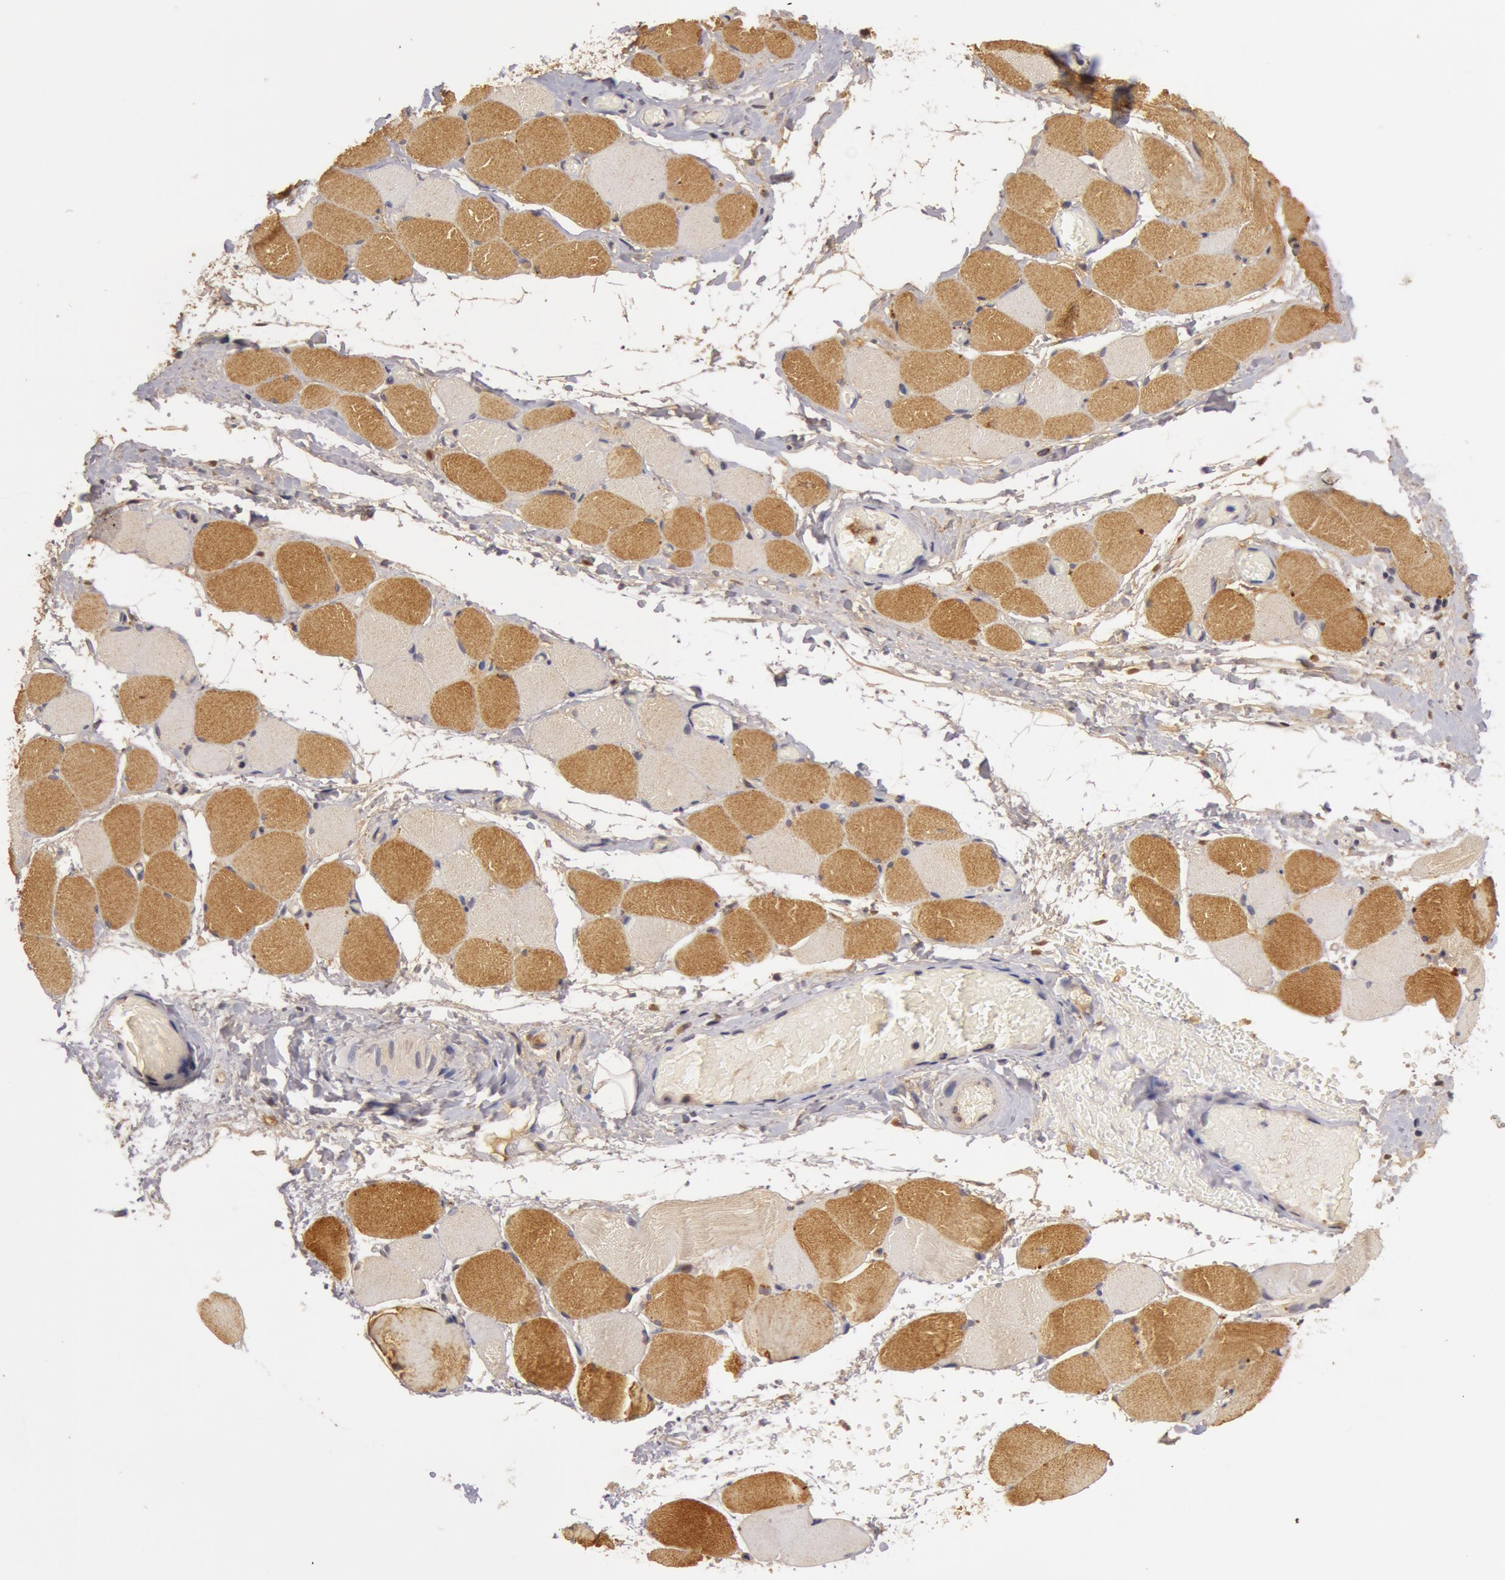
{"staining": {"intensity": "moderate", "quantity": "25%-75%", "location": "cytoplasmic/membranous"}, "tissue": "skeletal muscle", "cell_type": "Myocytes", "image_type": "normal", "snomed": [{"axis": "morphology", "description": "Normal tissue, NOS"}, {"axis": "topography", "description": "Skeletal muscle"}, {"axis": "topography", "description": "Soft tissue"}], "caption": "Immunohistochemistry photomicrograph of benign skeletal muscle: human skeletal muscle stained using immunohistochemistry demonstrates medium levels of moderate protein expression localized specifically in the cytoplasmic/membranous of myocytes, appearing as a cytoplasmic/membranous brown color.", "gene": "BCHE", "patient": {"sex": "female", "age": 58}}